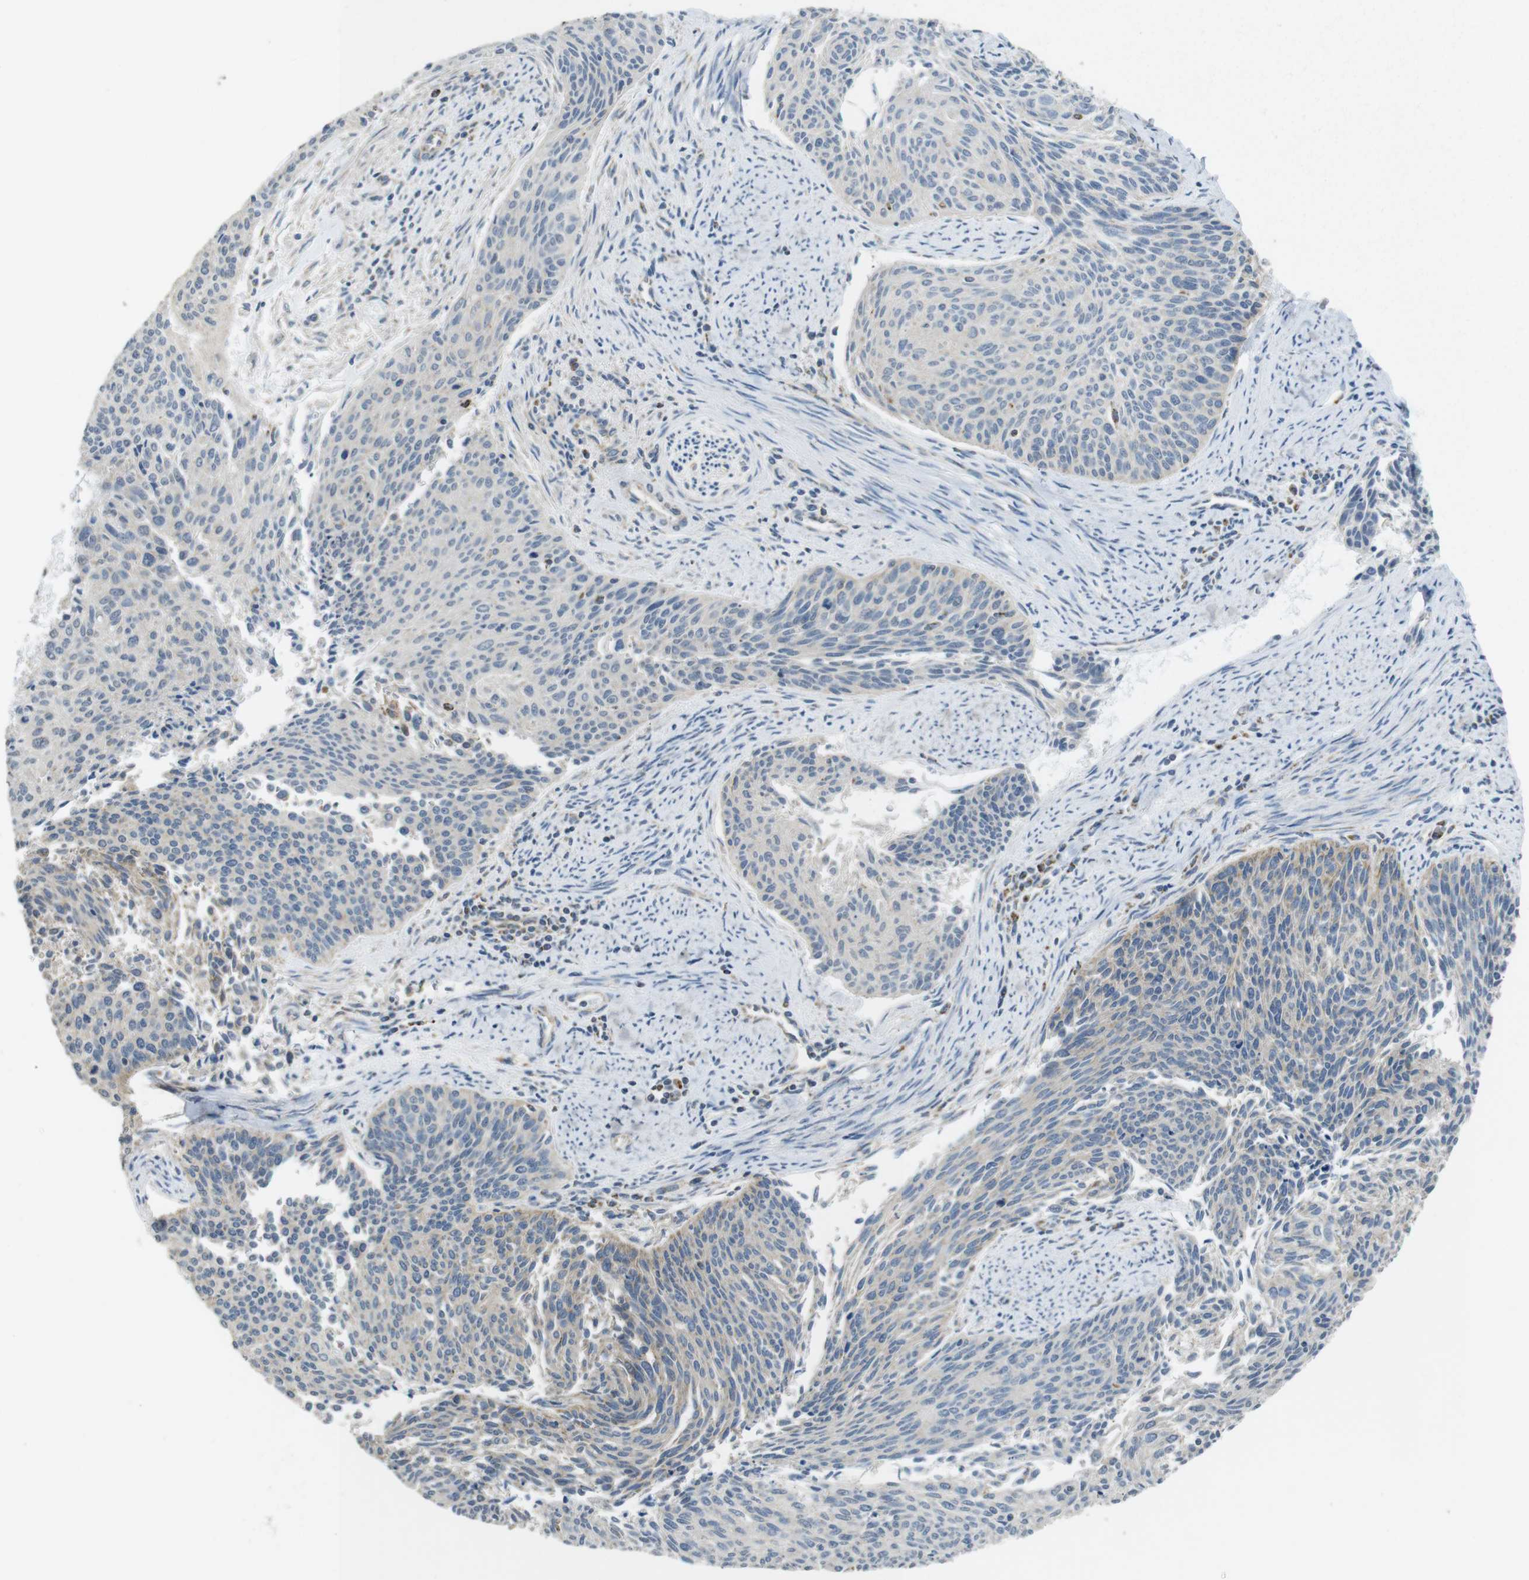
{"staining": {"intensity": "moderate", "quantity": "<25%", "location": "cytoplasmic/membranous"}, "tissue": "cervical cancer", "cell_type": "Tumor cells", "image_type": "cancer", "snomed": [{"axis": "morphology", "description": "Squamous cell carcinoma, NOS"}, {"axis": "topography", "description": "Cervix"}], "caption": "Immunohistochemical staining of cervical cancer (squamous cell carcinoma) exhibits low levels of moderate cytoplasmic/membranous protein positivity in about <25% of tumor cells.", "gene": "CALHM2", "patient": {"sex": "female", "age": 55}}